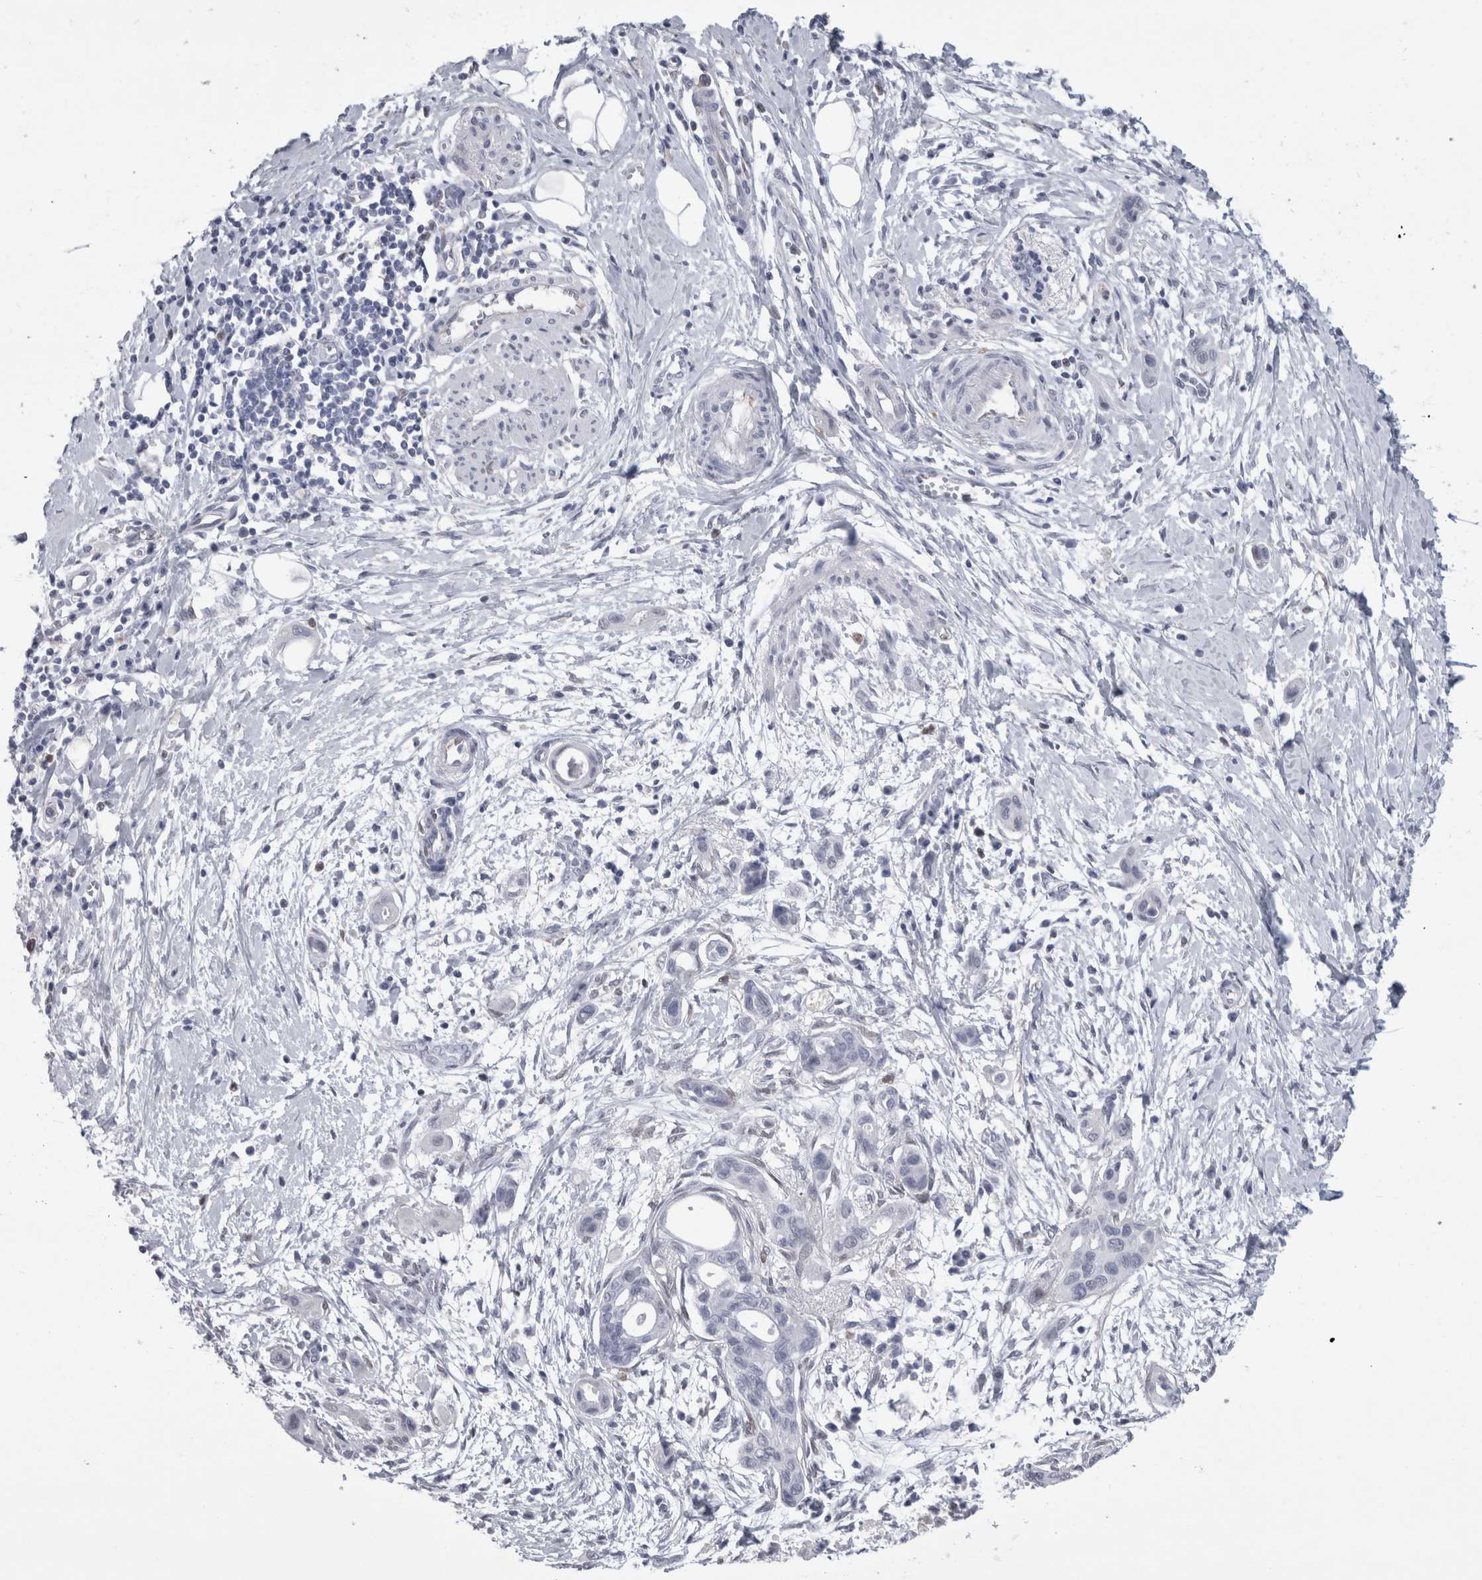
{"staining": {"intensity": "negative", "quantity": "none", "location": "none"}, "tissue": "pancreatic cancer", "cell_type": "Tumor cells", "image_type": "cancer", "snomed": [{"axis": "morphology", "description": "Adenocarcinoma, NOS"}, {"axis": "topography", "description": "Pancreas"}], "caption": "An immunohistochemistry (IHC) micrograph of pancreatic cancer is shown. There is no staining in tumor cells of pancreatic cancer.", "gene": "ACOT7", "patient": {"sex": "male", "age": 59}}